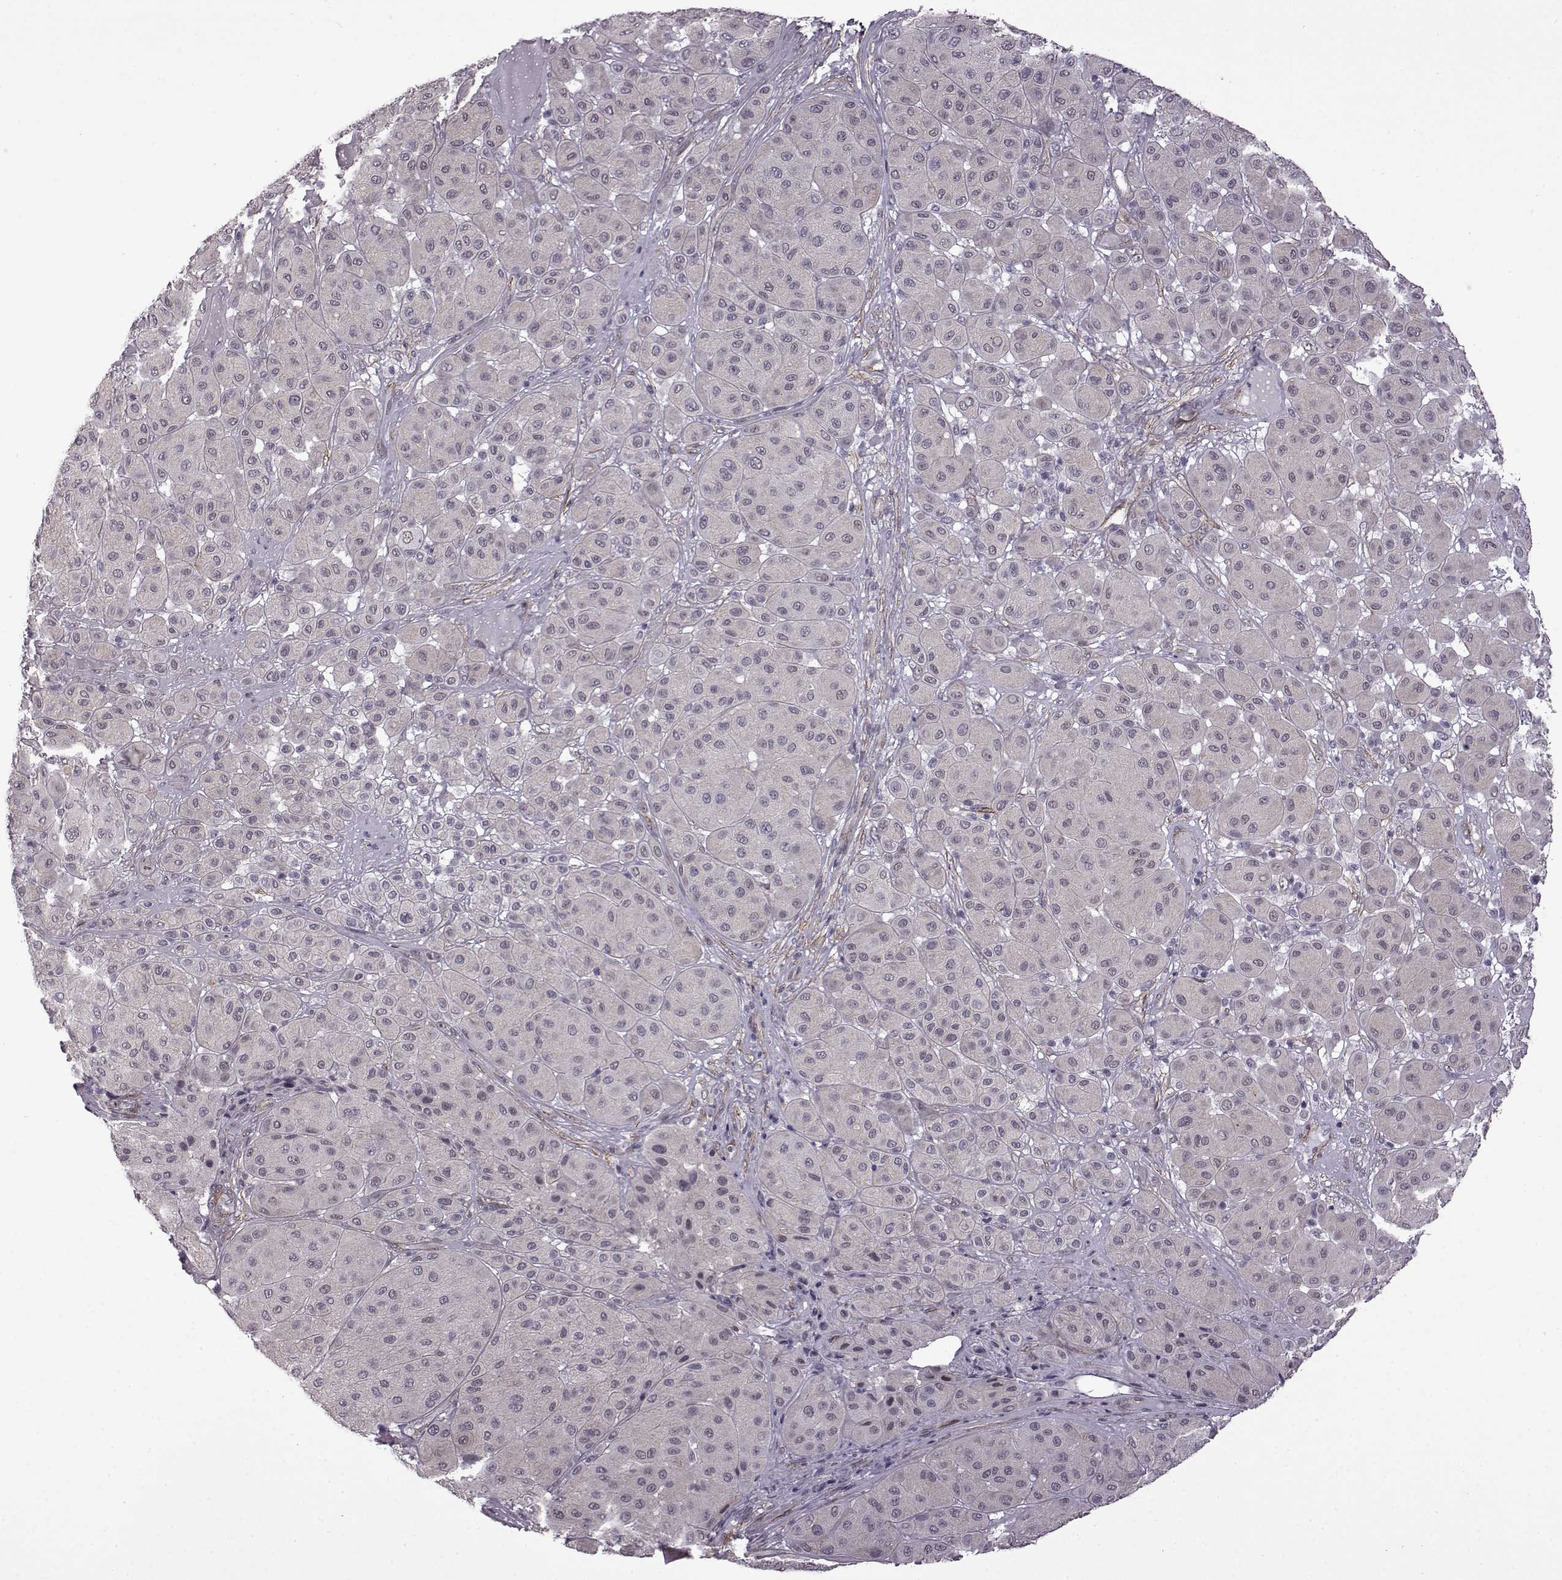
{"staining": {"intensity": "negative", "quantity": "none", "location": "none"}, "tissue": "melanoma", "cell_type": "Tumor cells", "image_type": "cancer", "snomed": [{"axis": "morphology", "description": "Malignant melanoma, Metastatic site"}, {"axis": "topography", "description": "Smooth muscle"}], "caption": "Immunohistochemical staining of human melanoma exhibits no significant expression in tumor cells.", "gene": "SYNPO2", "patient": {"sex": "male", "age": 41}}